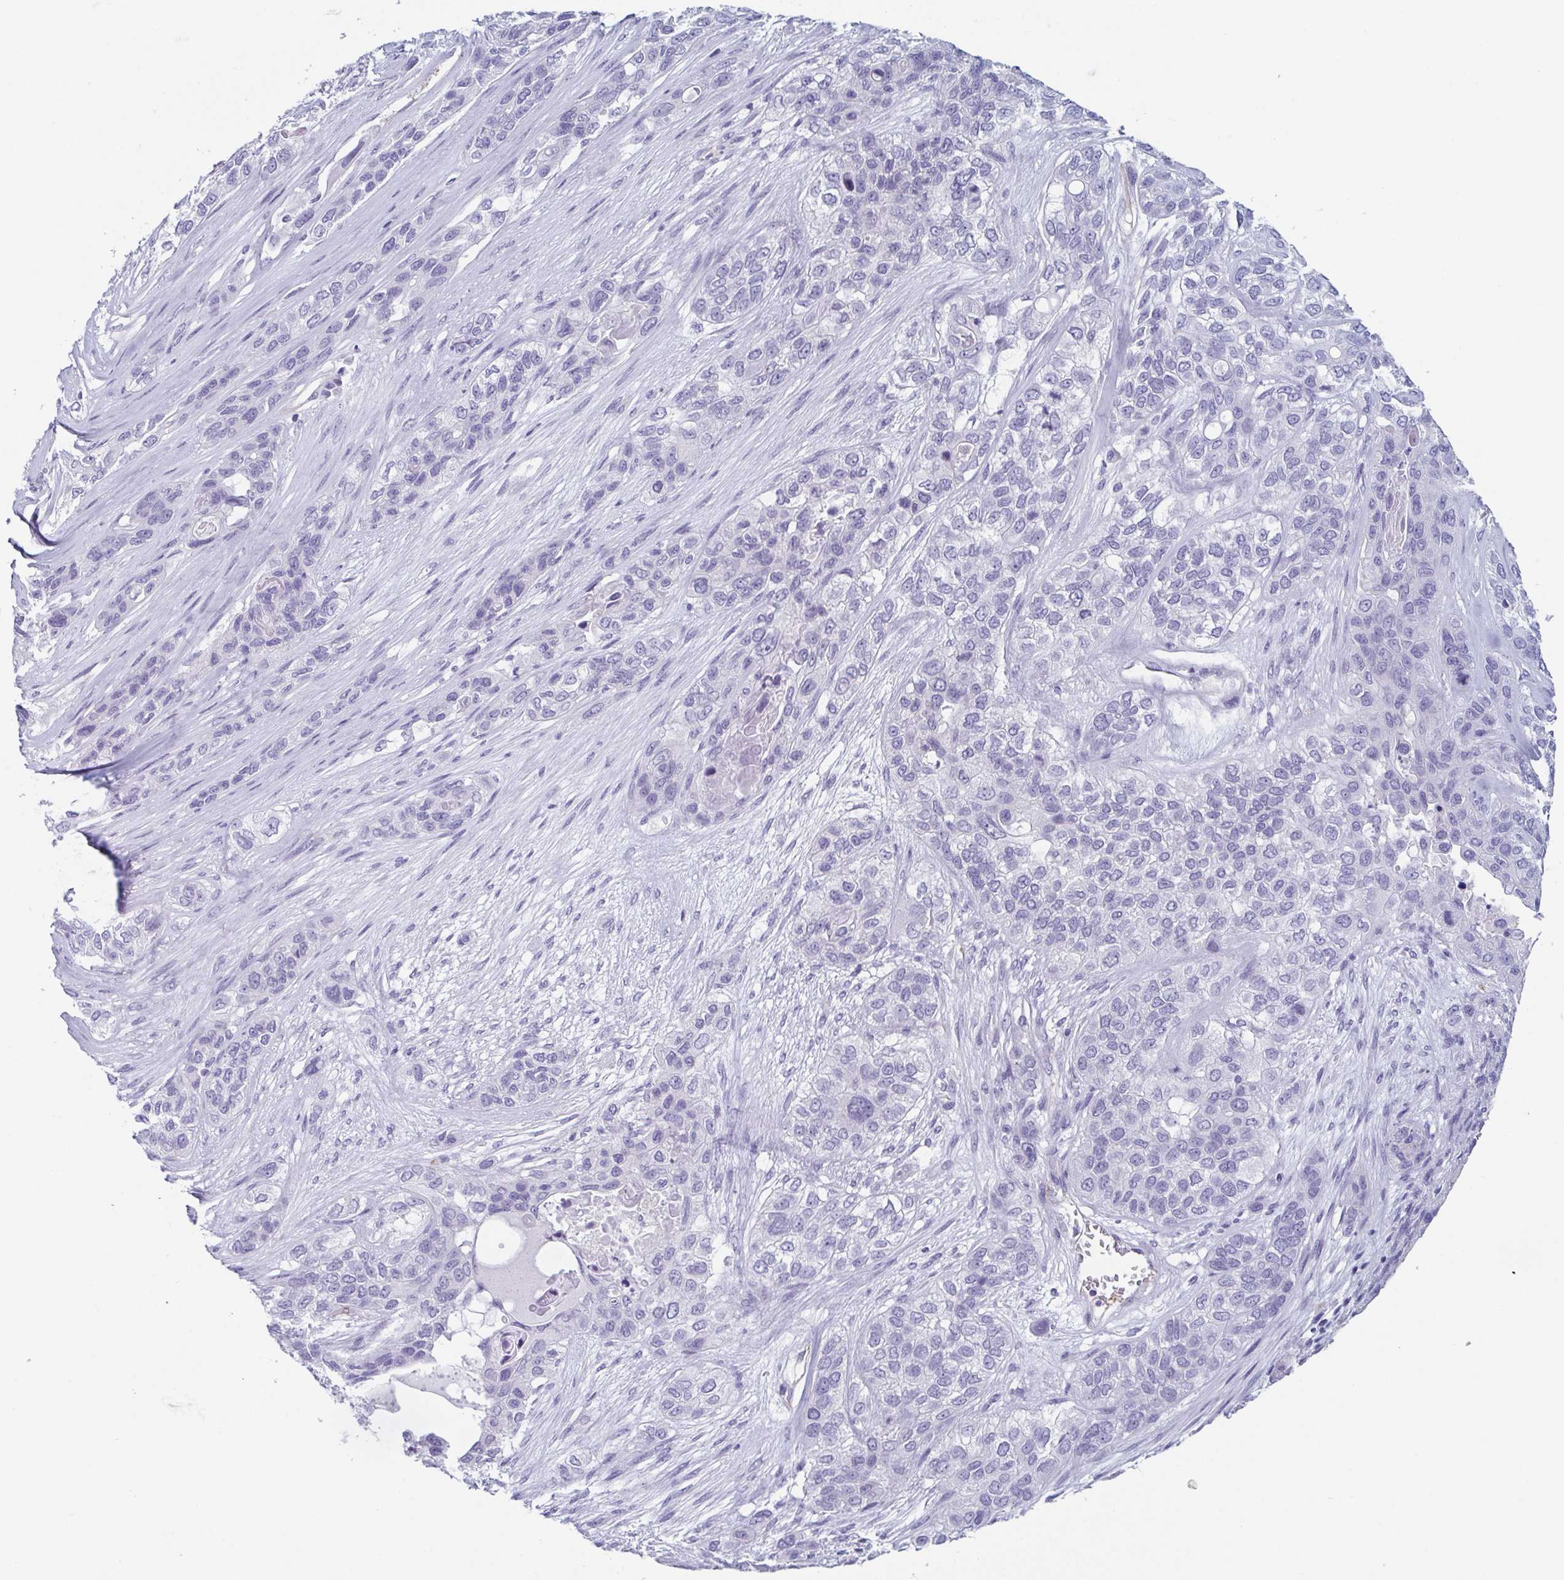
{"staining": {"intensity": "negative", "quantity": "none", "location": "none"}, "tissue": "lung cancer", "cell_type": "Tumor cells", "image_type": "cancer", "snomed": [{"axis": "morphology", "description": "Squamous cell carcinoma, NOS"}, {"axis": "topography", "description": "Lung"}], "caption": "Immunohistochemistry of lung cancer (squamous cell carcinoma) exhibits no expression in tumor cells.", "gene": "LYRM2", "patient": {"sex": "female", "age": 70}}